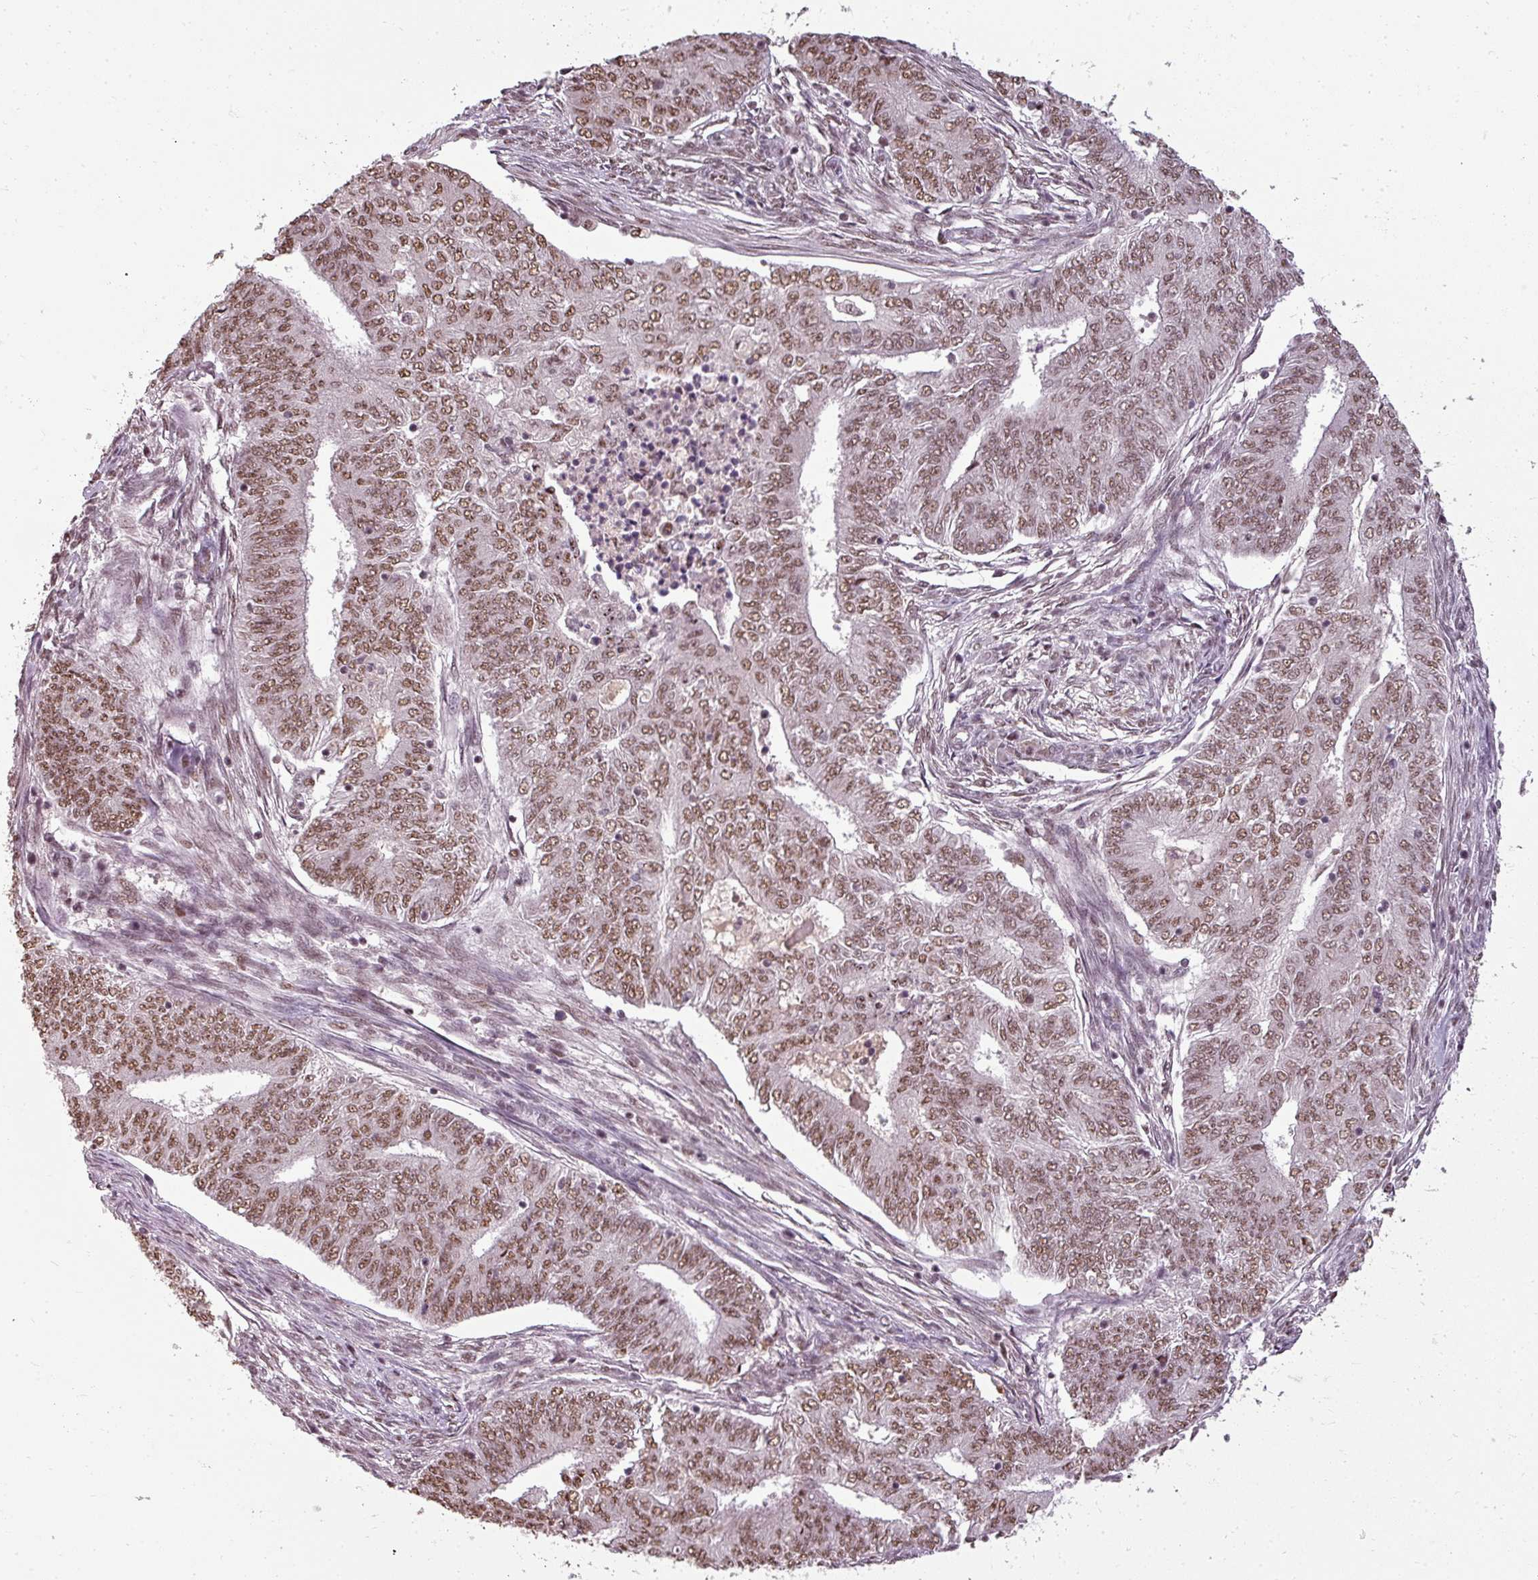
{"staining": {"intensity": "moderate", "quantity": ">75%", "location": "nuclear"}, "tissue": "endometrial cancer", "cell_type": "Tumor cells", "image_type": "cancer", "snomed": [{"axis": "morphology", "description": "Adenocarcinoma, NOS"}, {"axis": "topography", "description": "Endometrium"}], "caption": "Immunohistochemistry of human endometrial cancer (adenocarcinoma) shows medium levels of moderate nuclear expression in approximately >75% of tumor cells.", "gene": "BCAS3", "patient": {"sex": "female", "age": 62}}